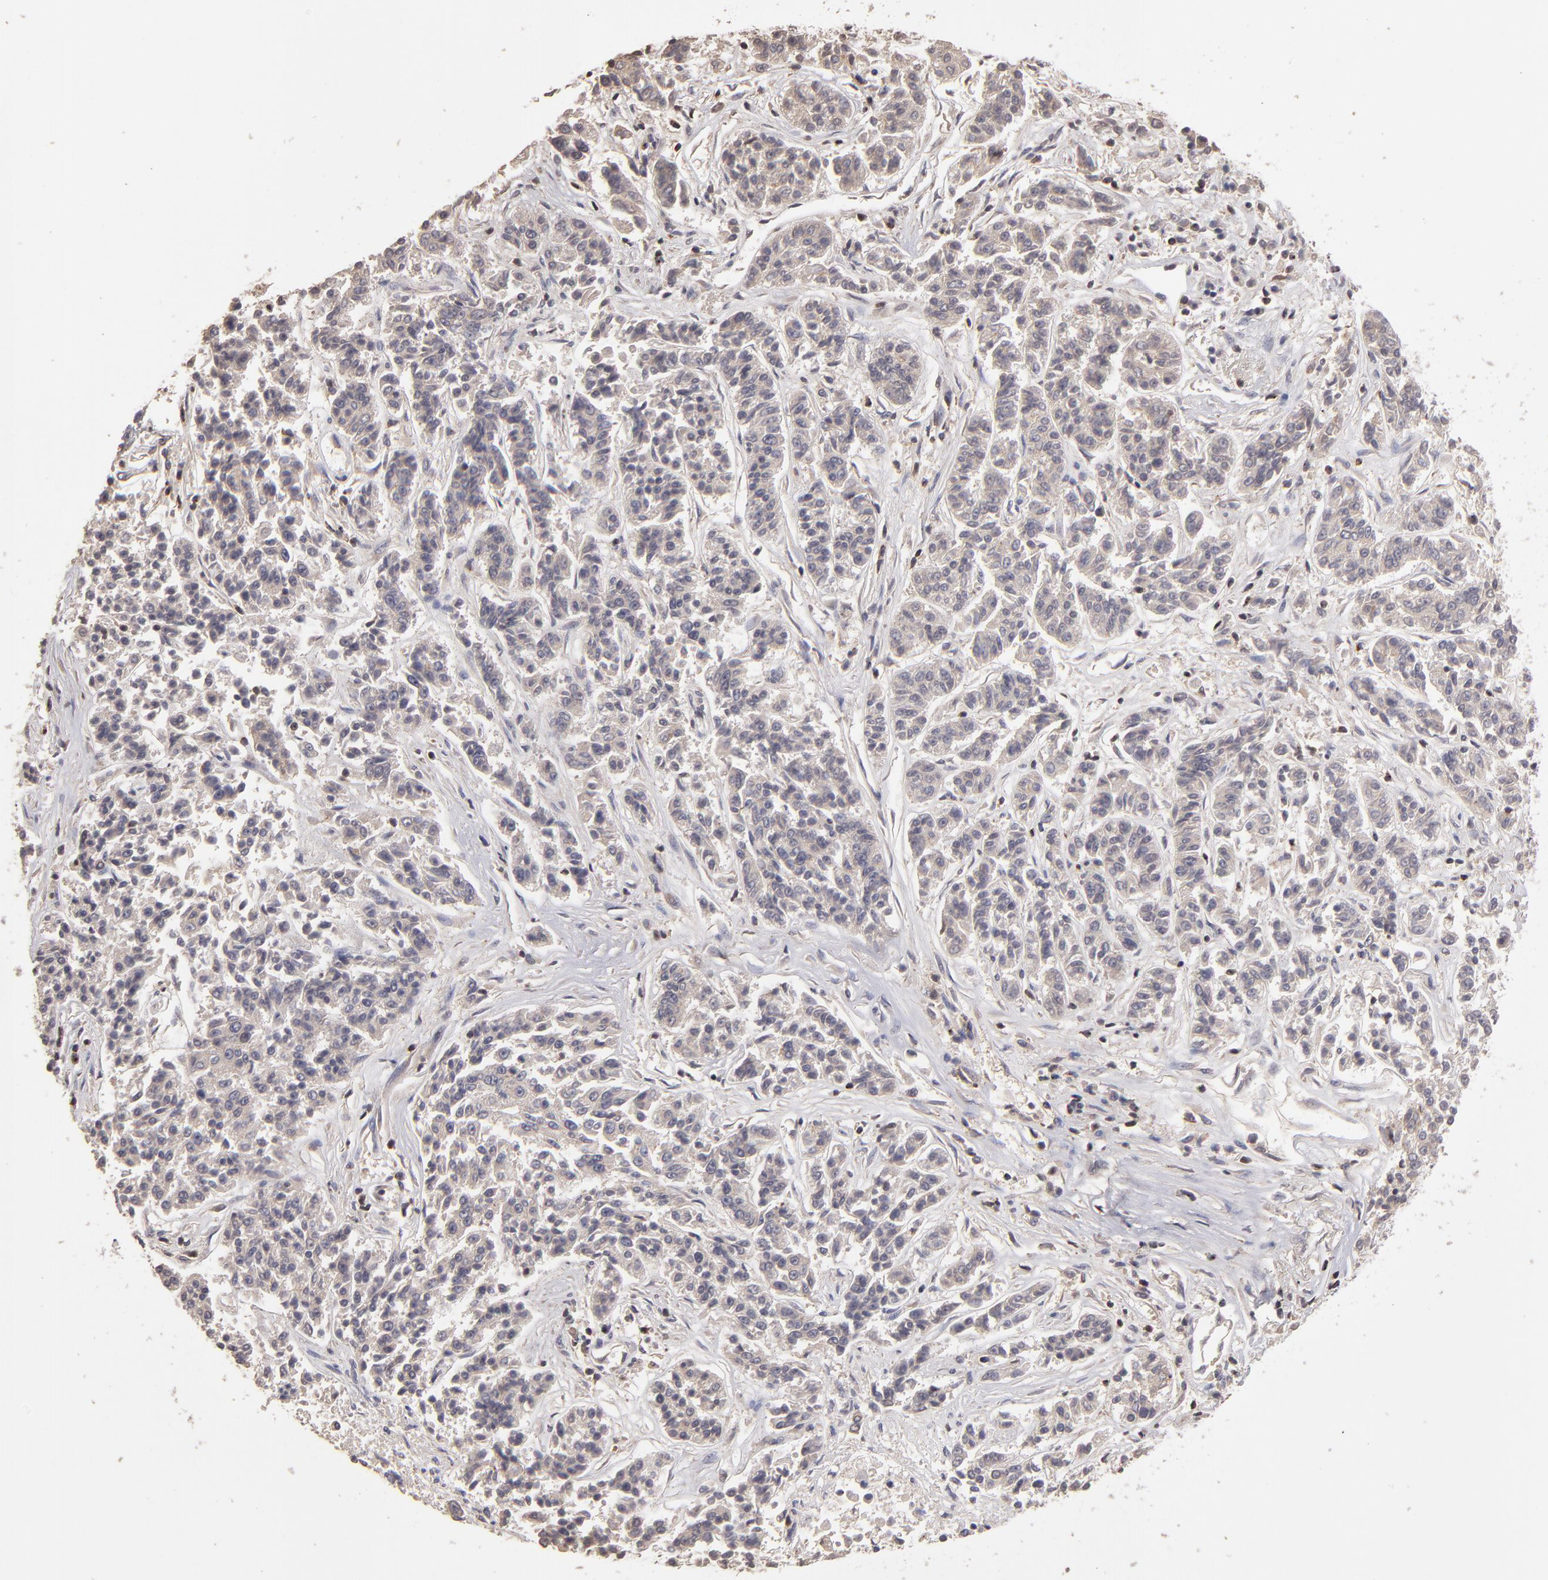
{"staining": {"intensity": "weak", "quantity": "25%-75%", "location": "cytoplasmic/membranous"}, "tissue": "lung cancer", "cell_type": "Tumor cells", "image_type": "cancer", "snomed": [{"axis": "morphology", "description": "Adenocarcinoma, NOS"}, {"axis": "topography", "description": "Lung"}], "caption": "Immunohistochemistry (IHC) photomicrograph of lung adenocarcinoma stained for a protein (brown), which displays low levels of weak cytoplasmic/membranous expression in about 25%-75% of tumor cells.", "gene": "NF2", "patient": {"sex": "male", "age": 84}}